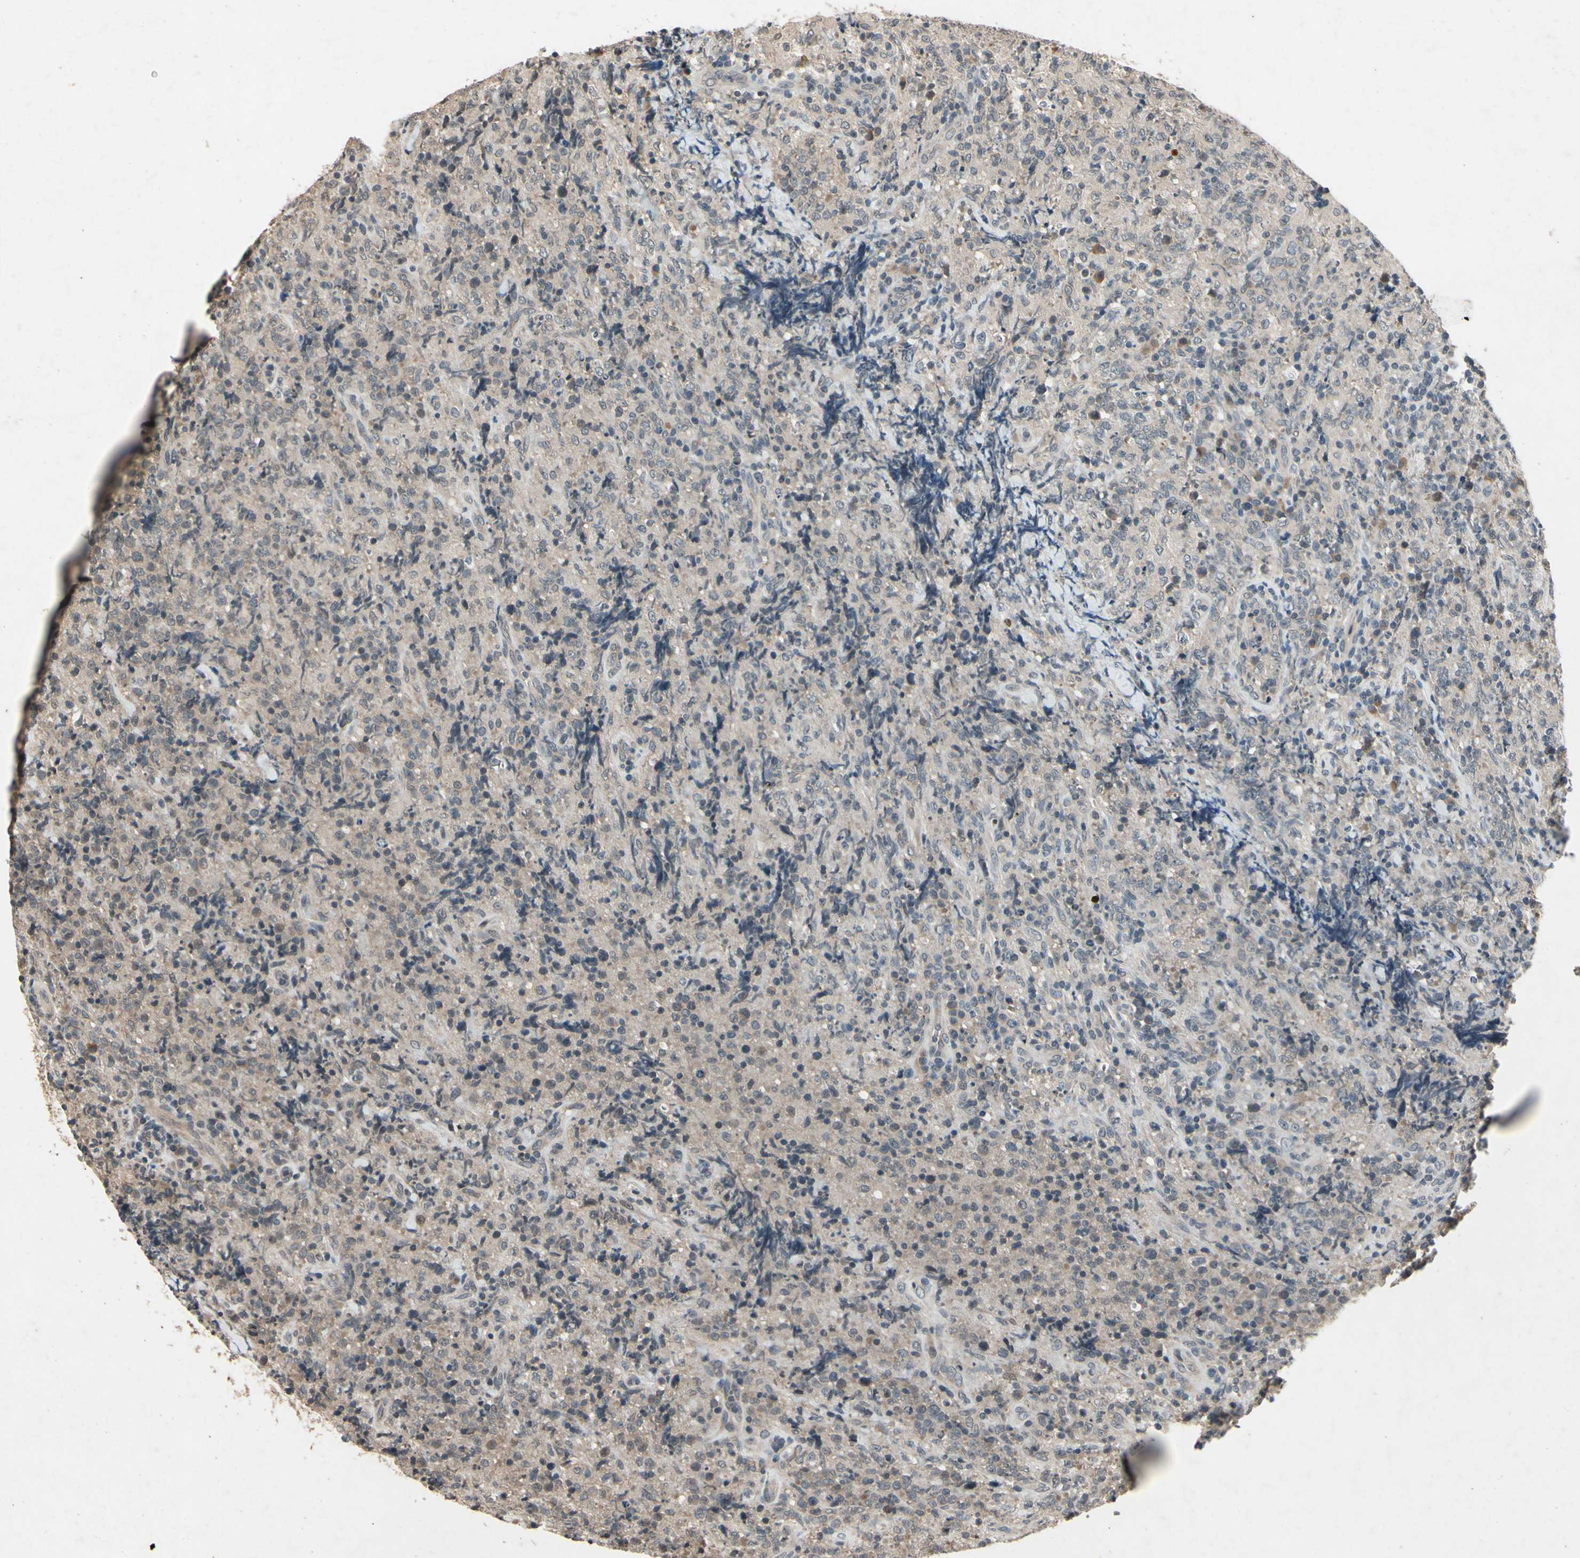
{"staining": {"intensity": "weak", "quantity": "25%-75%", "location": "cytoplasmic/membranous"}, "tissue": "lymphoma", "cell_type": "Tumor cells", "image_type": "cancer", "snomed": [{"axis": "morphology", "description": "Malignant lymphoma, non-Hodgkin's type, High grade"}, {"axis": "topography", "description": "Tonsil"}], "caption": "Approximately 25%-75% of tumor cells in lymphoma exhibit weak cytoplasmic/membranous protein staining as visualized by brown immunohistochemical staining.", "gene": "DPY19L3", "patient": {"sex": "female", "age": 36}}